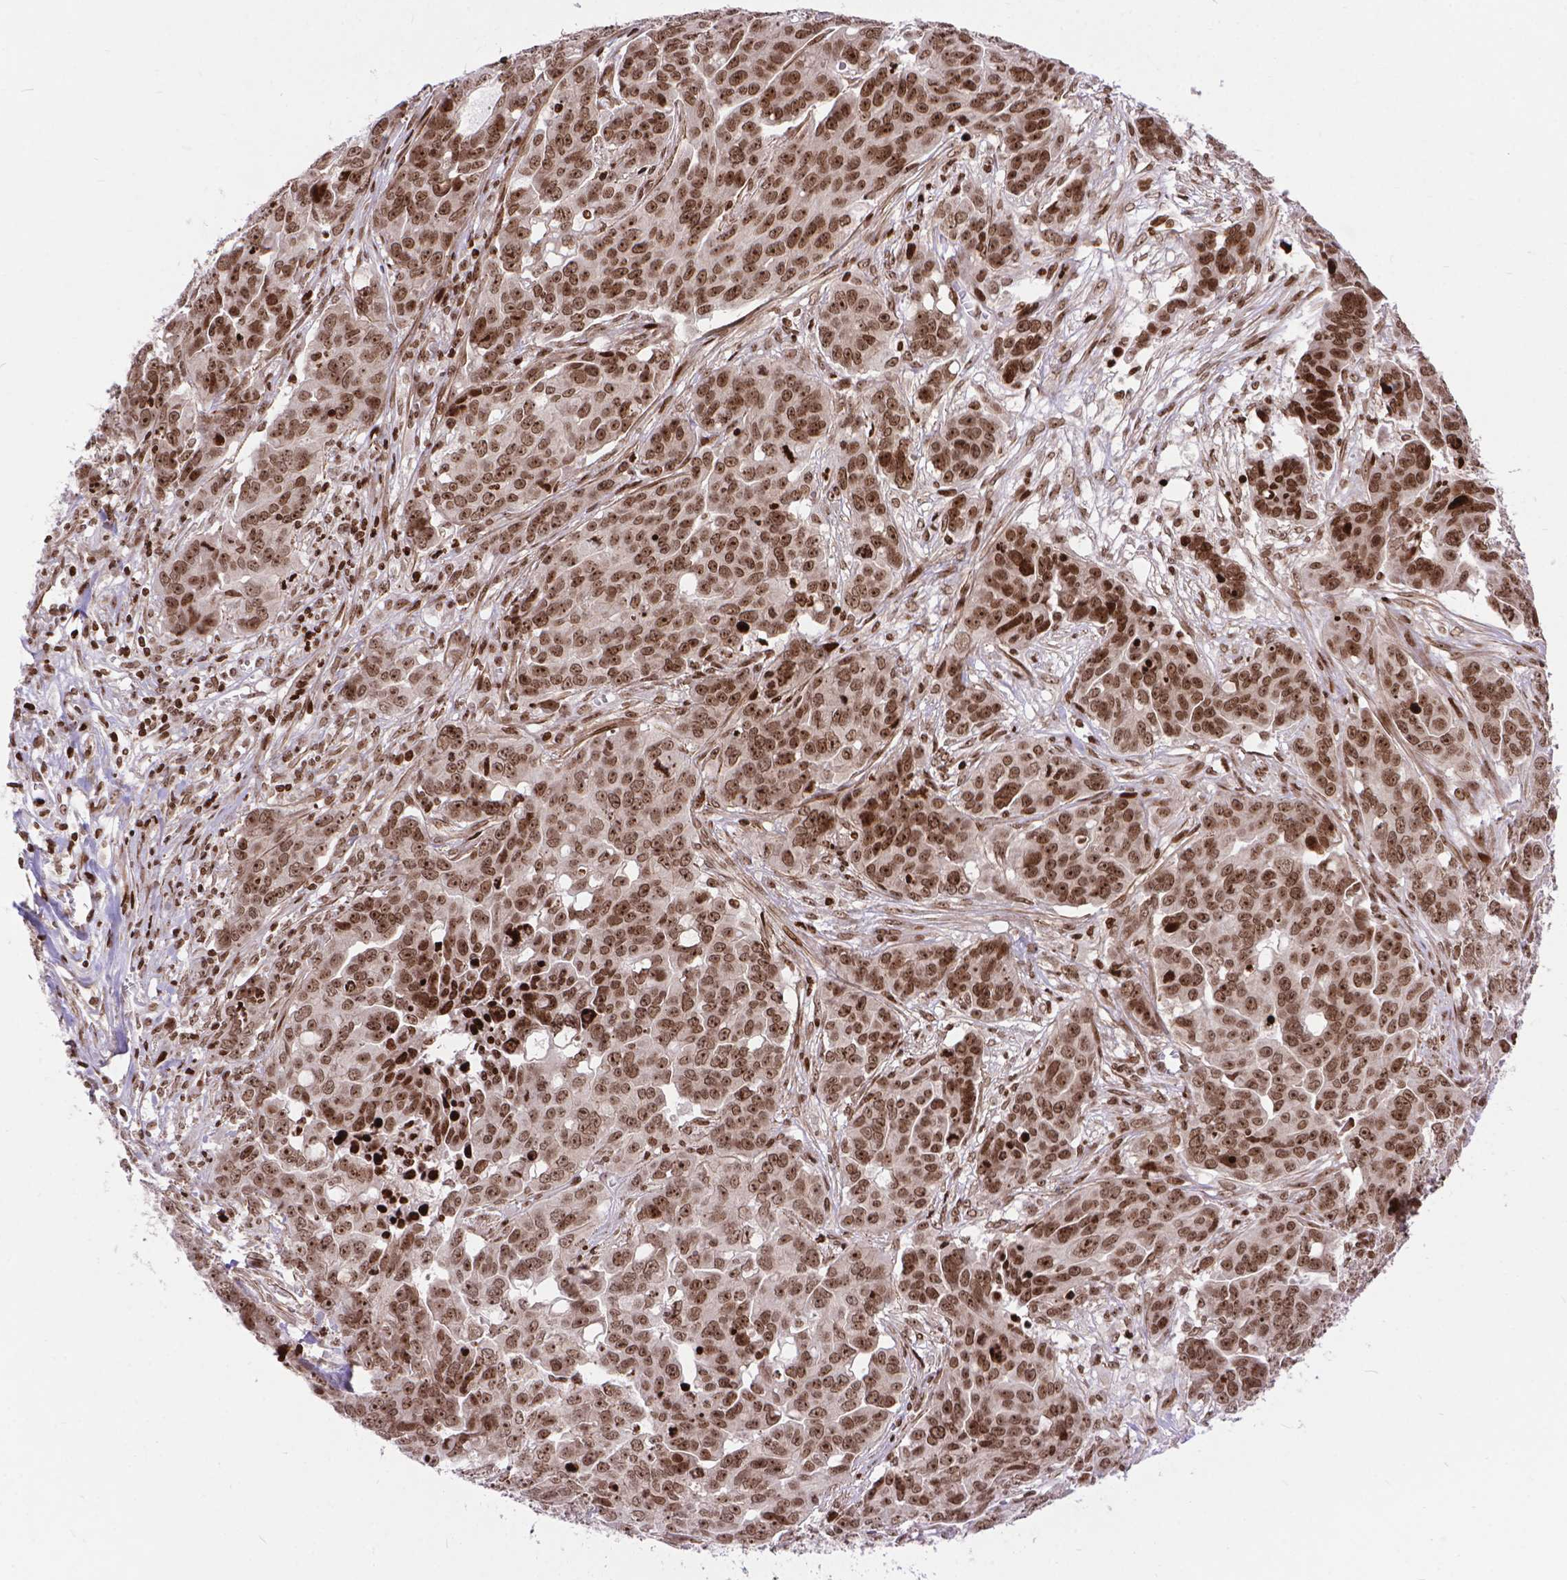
{"staining": {"intensity": "moderate", "quantity": ">75%", "location": "nuclear"}, "tissue": "ovarian cancer", "cell_type": "Tumor cells", "image_type": "cancer", "snomed": [{"axis": "morphology", "description": "Carcinoma, endometroid"}, {"axis": "topography", "description": "Ovary"}], "caption": "An image showing moderate nuclear staining in approximately >75% of tumor cells in endometroid carcinoma (ovarian), as visualized by brown immunohistochemical staining.", "gene": "AMER1", "patient": {"sex": "female", "age": 78}}